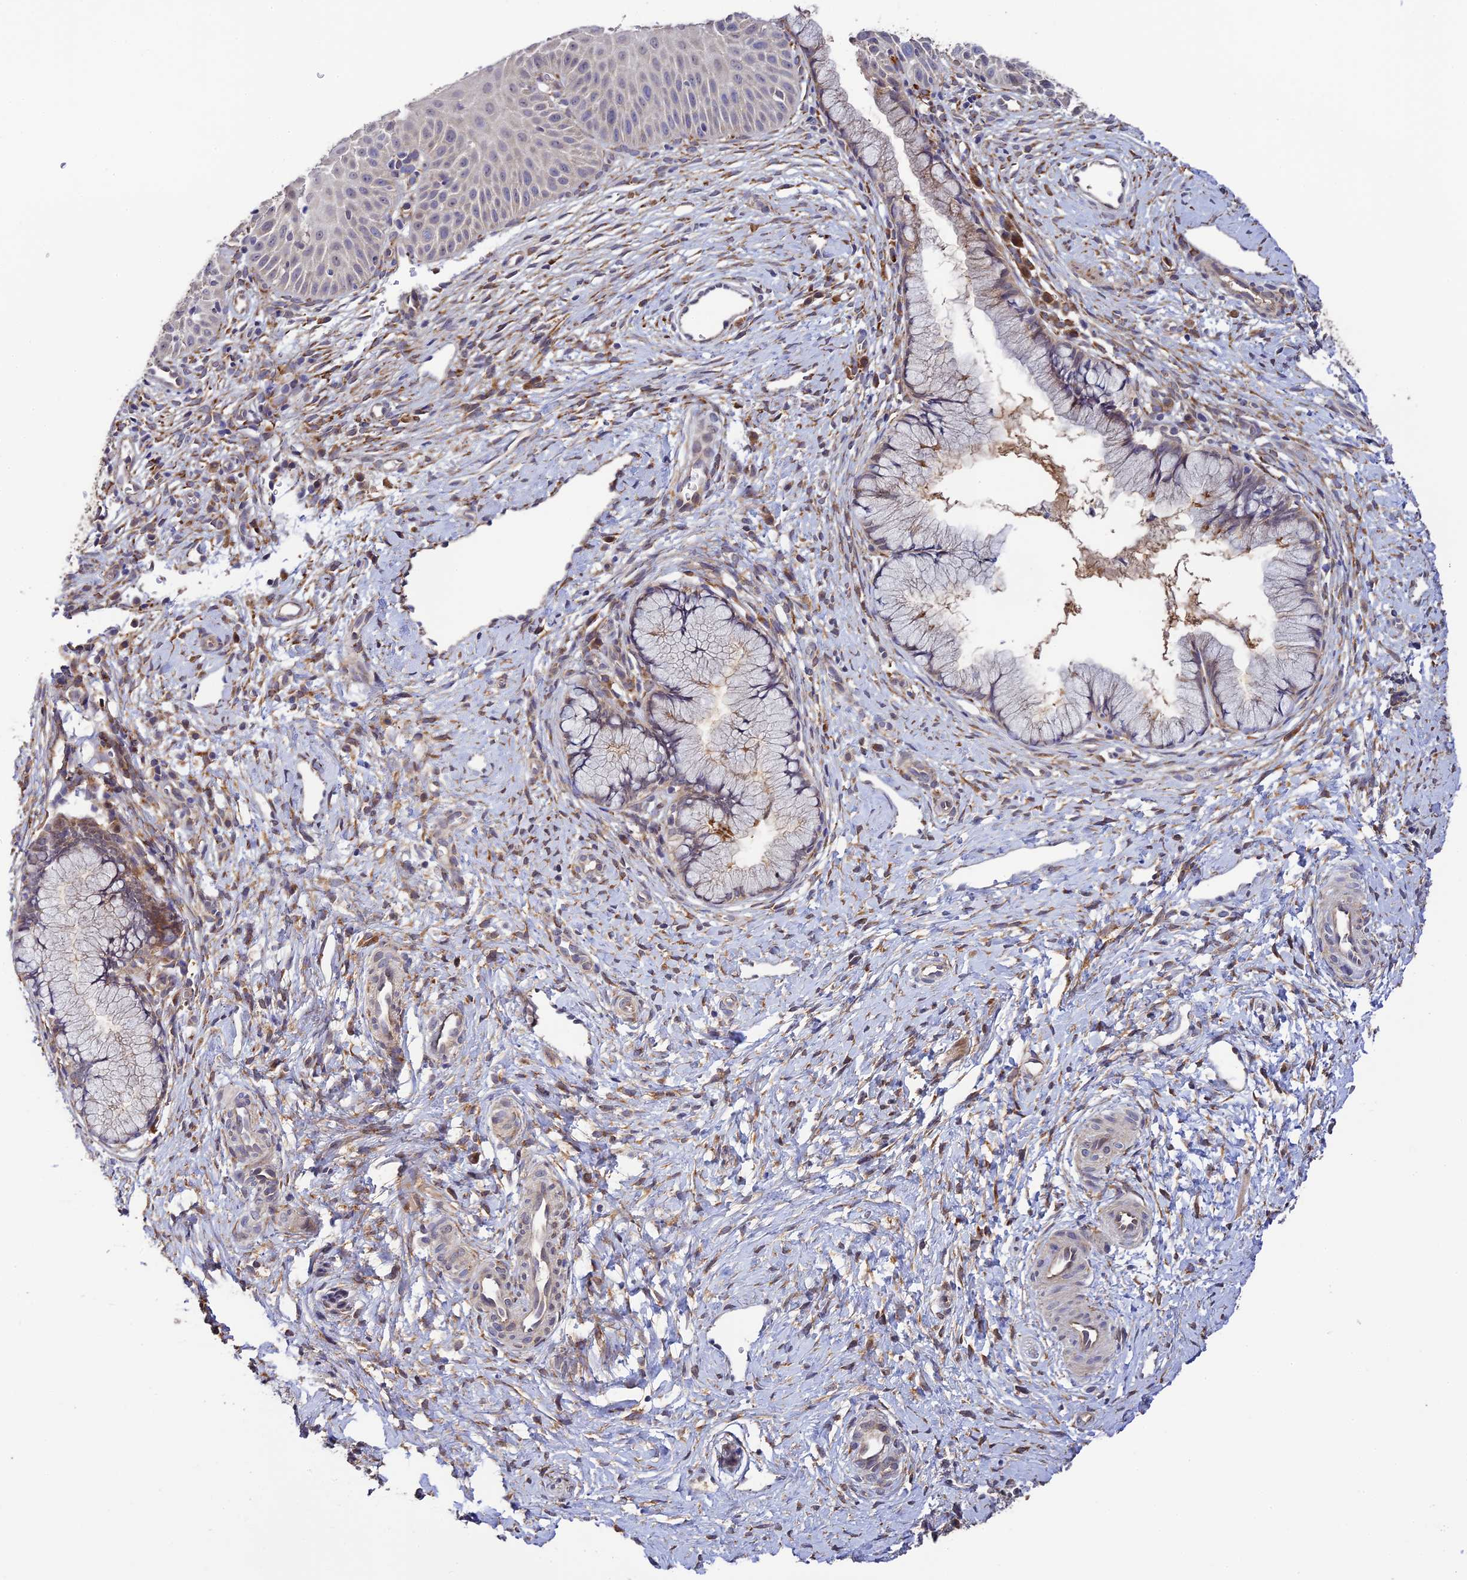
{"staining": {"intensity": "moderate", "quantity": "<25%", "location": "cytoplasmic/membranous"}, "tissue": "cervix", "cell_type": "Glandular cells", "image_type": "normal", "snomed": [{"axis": "morphology", "description": "Normal tissue, NOS"}, {"axis": "topography", "description": "Cervix"}], "caption": "There is low levels of moderate cytoplasmic/membranous expression in glandular cells of normal cervix, as demonstrated by immunohistochemical staining (brown color).", "gene": "P3H3", "patient": {"sex": "female", "age": 36}}